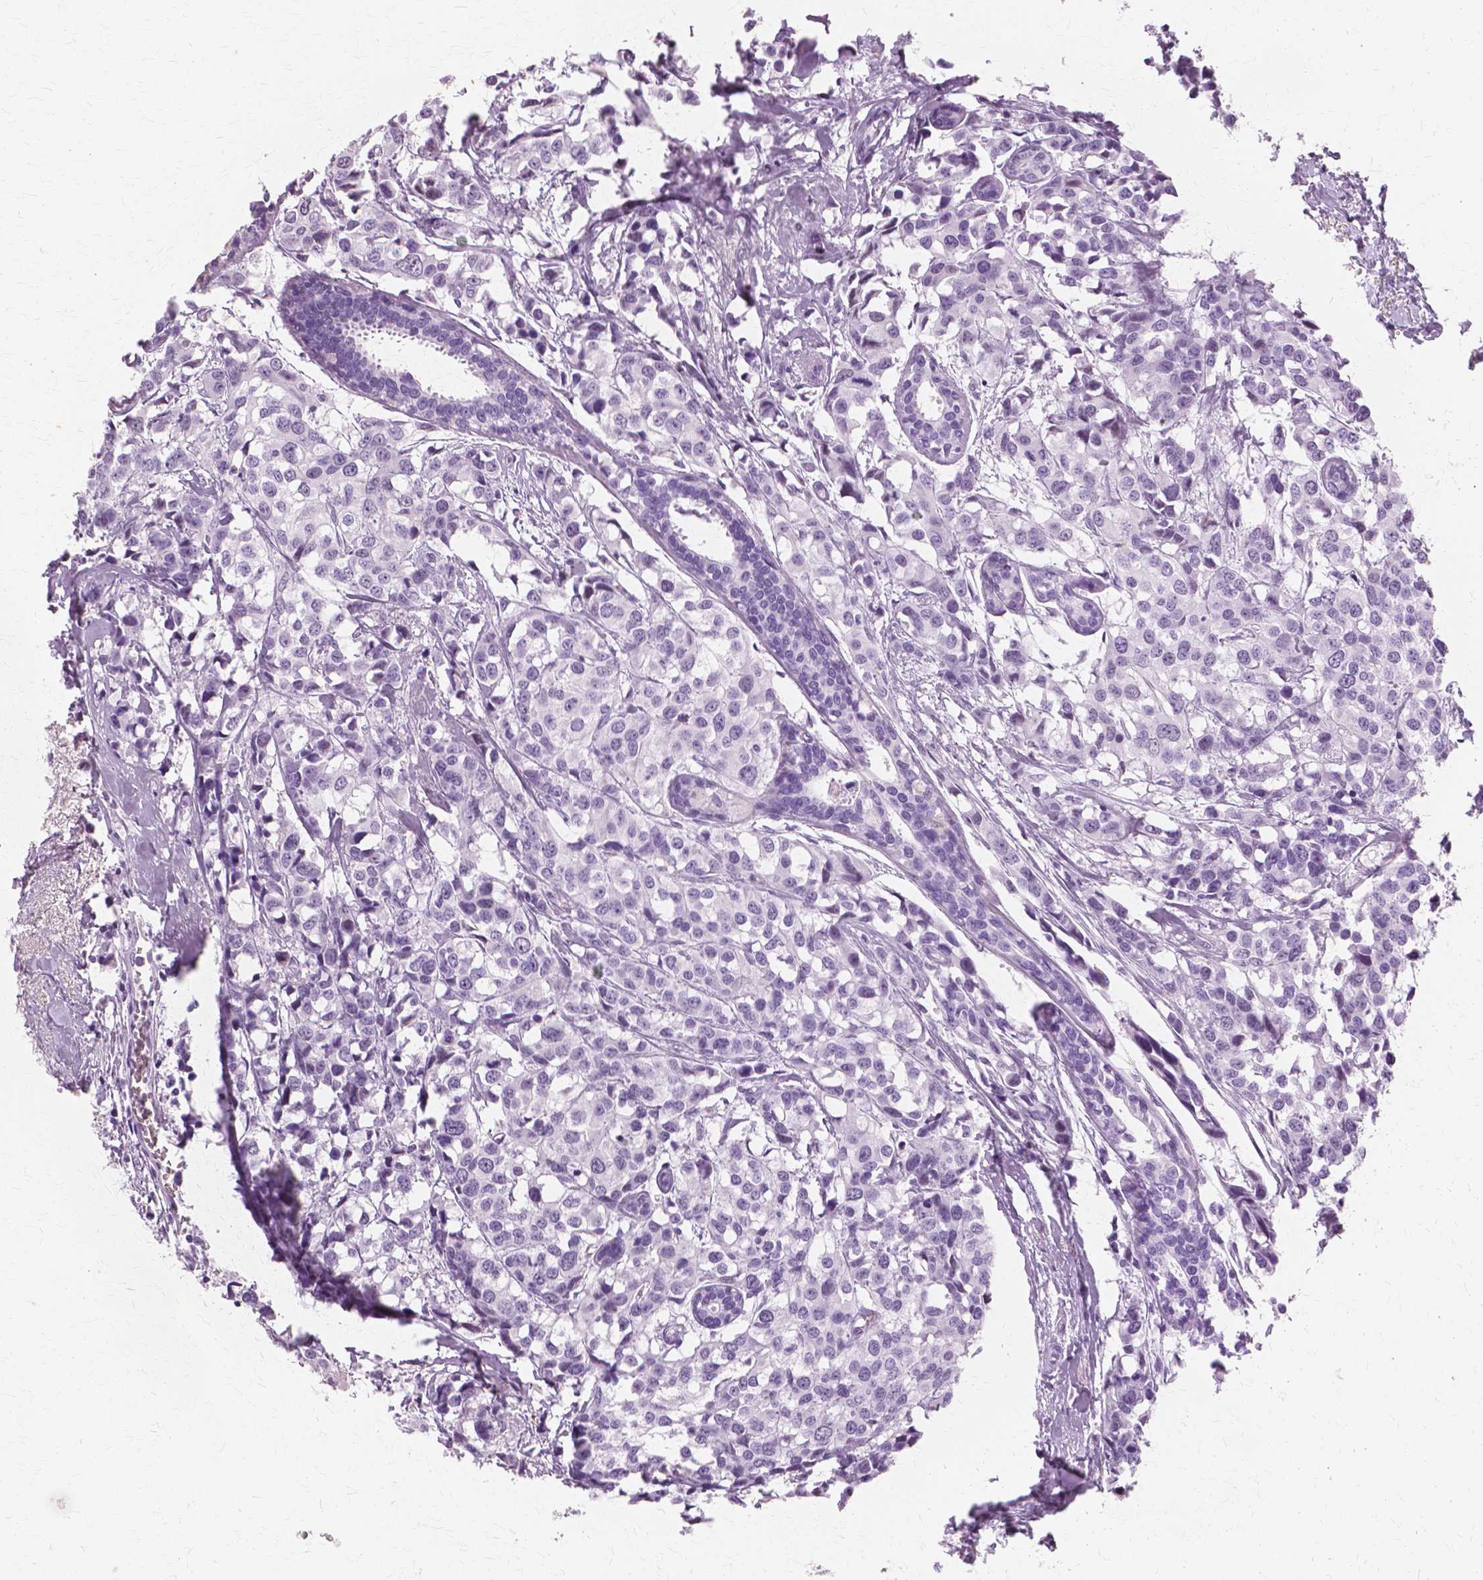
{"staining": {"intensity": "negative", "quantity": "none", "location": "none"}, "tissue": "breast cancer", "cell_type": "Tumor cells", "image_type": "cancer", "snomed": [{"axis": "morphology", "description": "Lobular carcinoma"}, {"axis": "topography", "description": "Breast"}], "caption": "Lobular carcinoma (breast) was stained to show a protein in brown. There is no significant staining in tumor cells.", "gene": "SFTPD", "patient": {"sex": "female", "age": 59}}